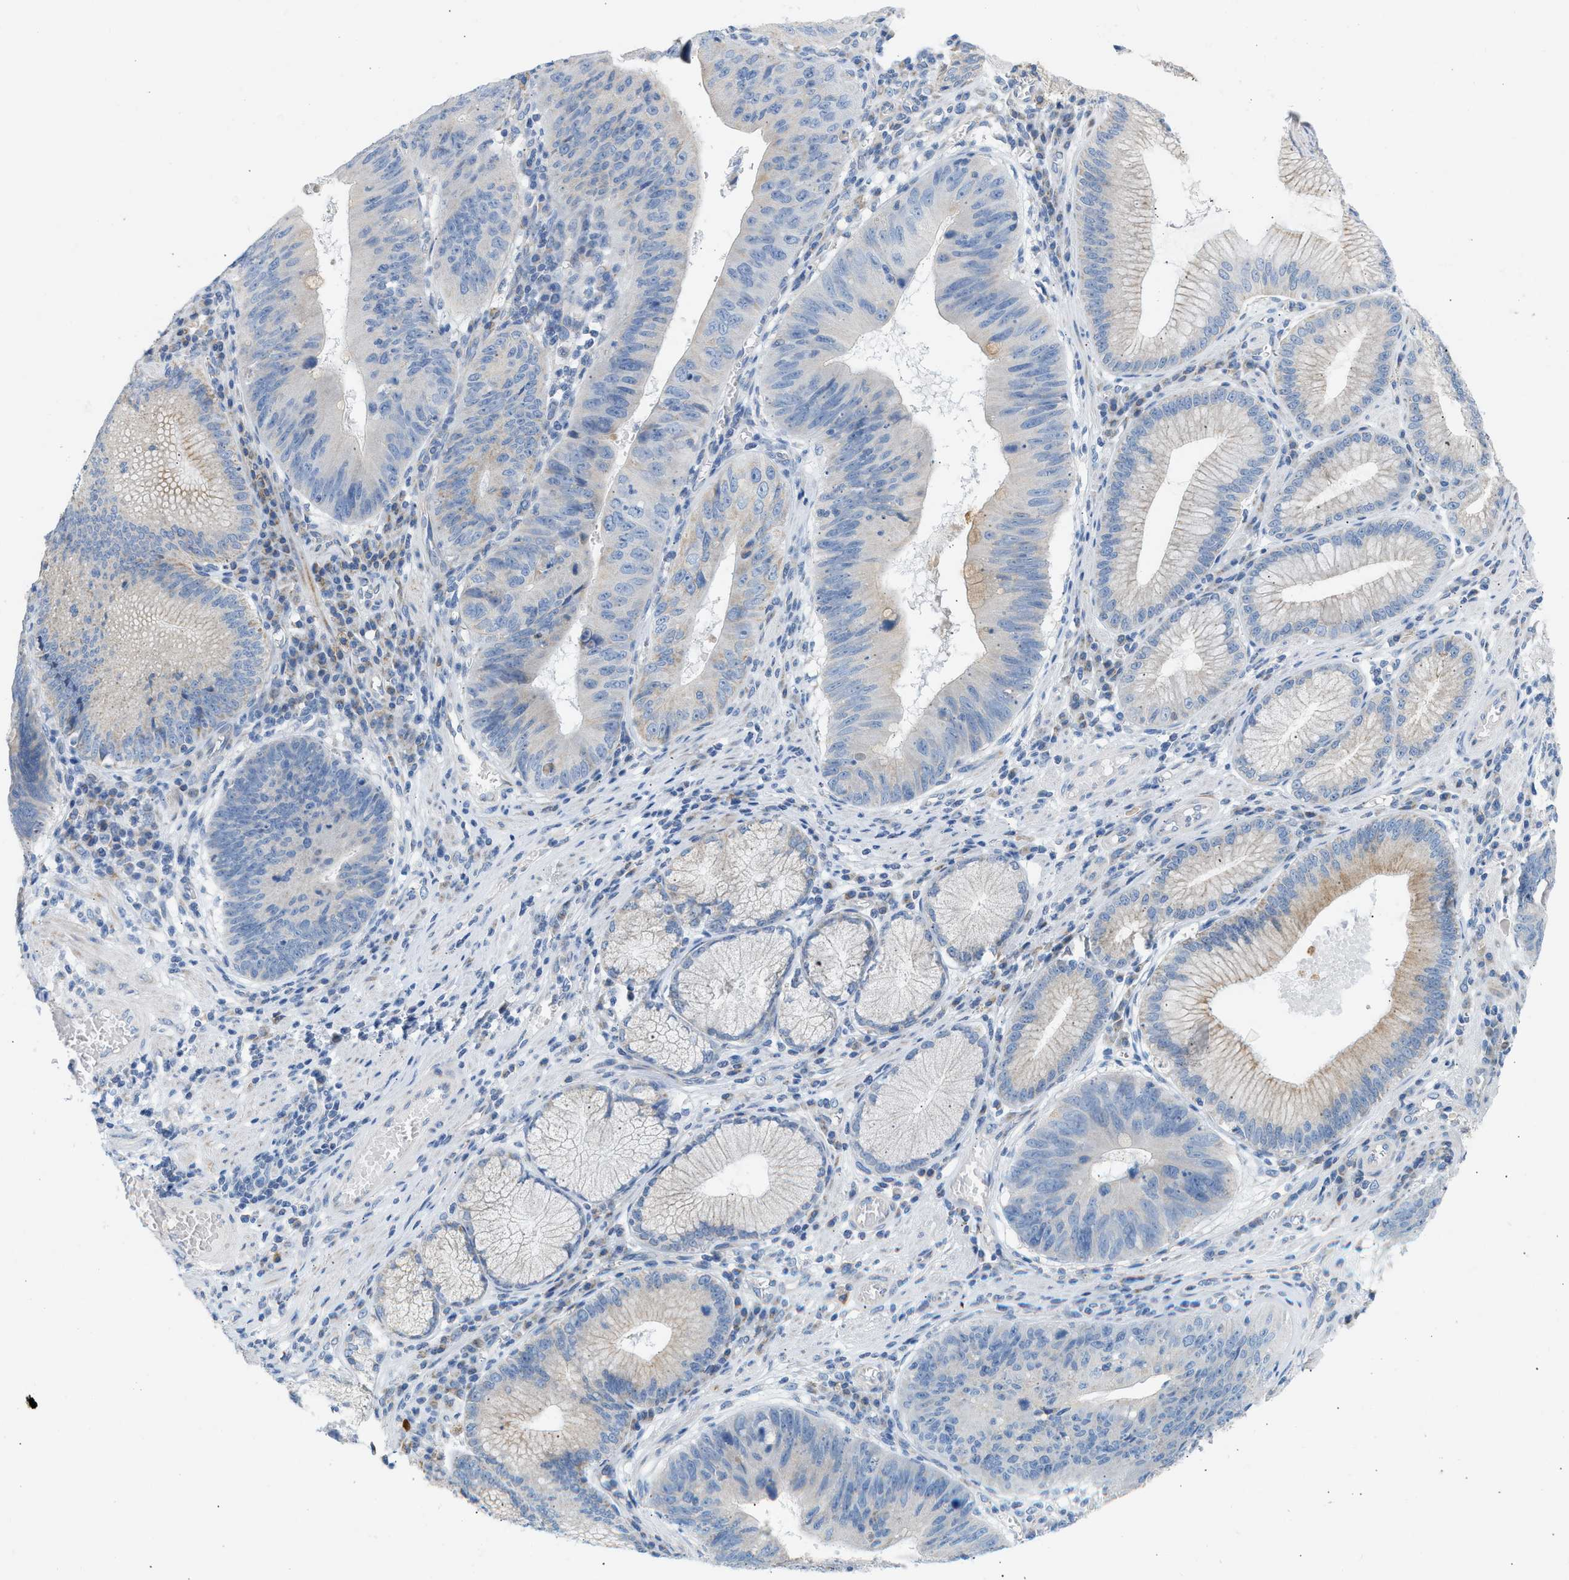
{"staining": {"intensity": "weak", "quantity": "<25%", "location": "cytoplasmic/membranous"}, "tissue": "stomach cancer", "cell_type": "Tumor cells", "image_type": "cancer", "snomed": [{"axis": "morphology", "description": "Adenocarcinoma, NOS"}, {"axis": "topography", "description": "Stomach"}], "caption": "Image shows no protein positivity in tumor cells of stomach adenocarcinoma tissue.", "gene": "NDUFS8", "patient": {"sex": "male", "age": 59}}